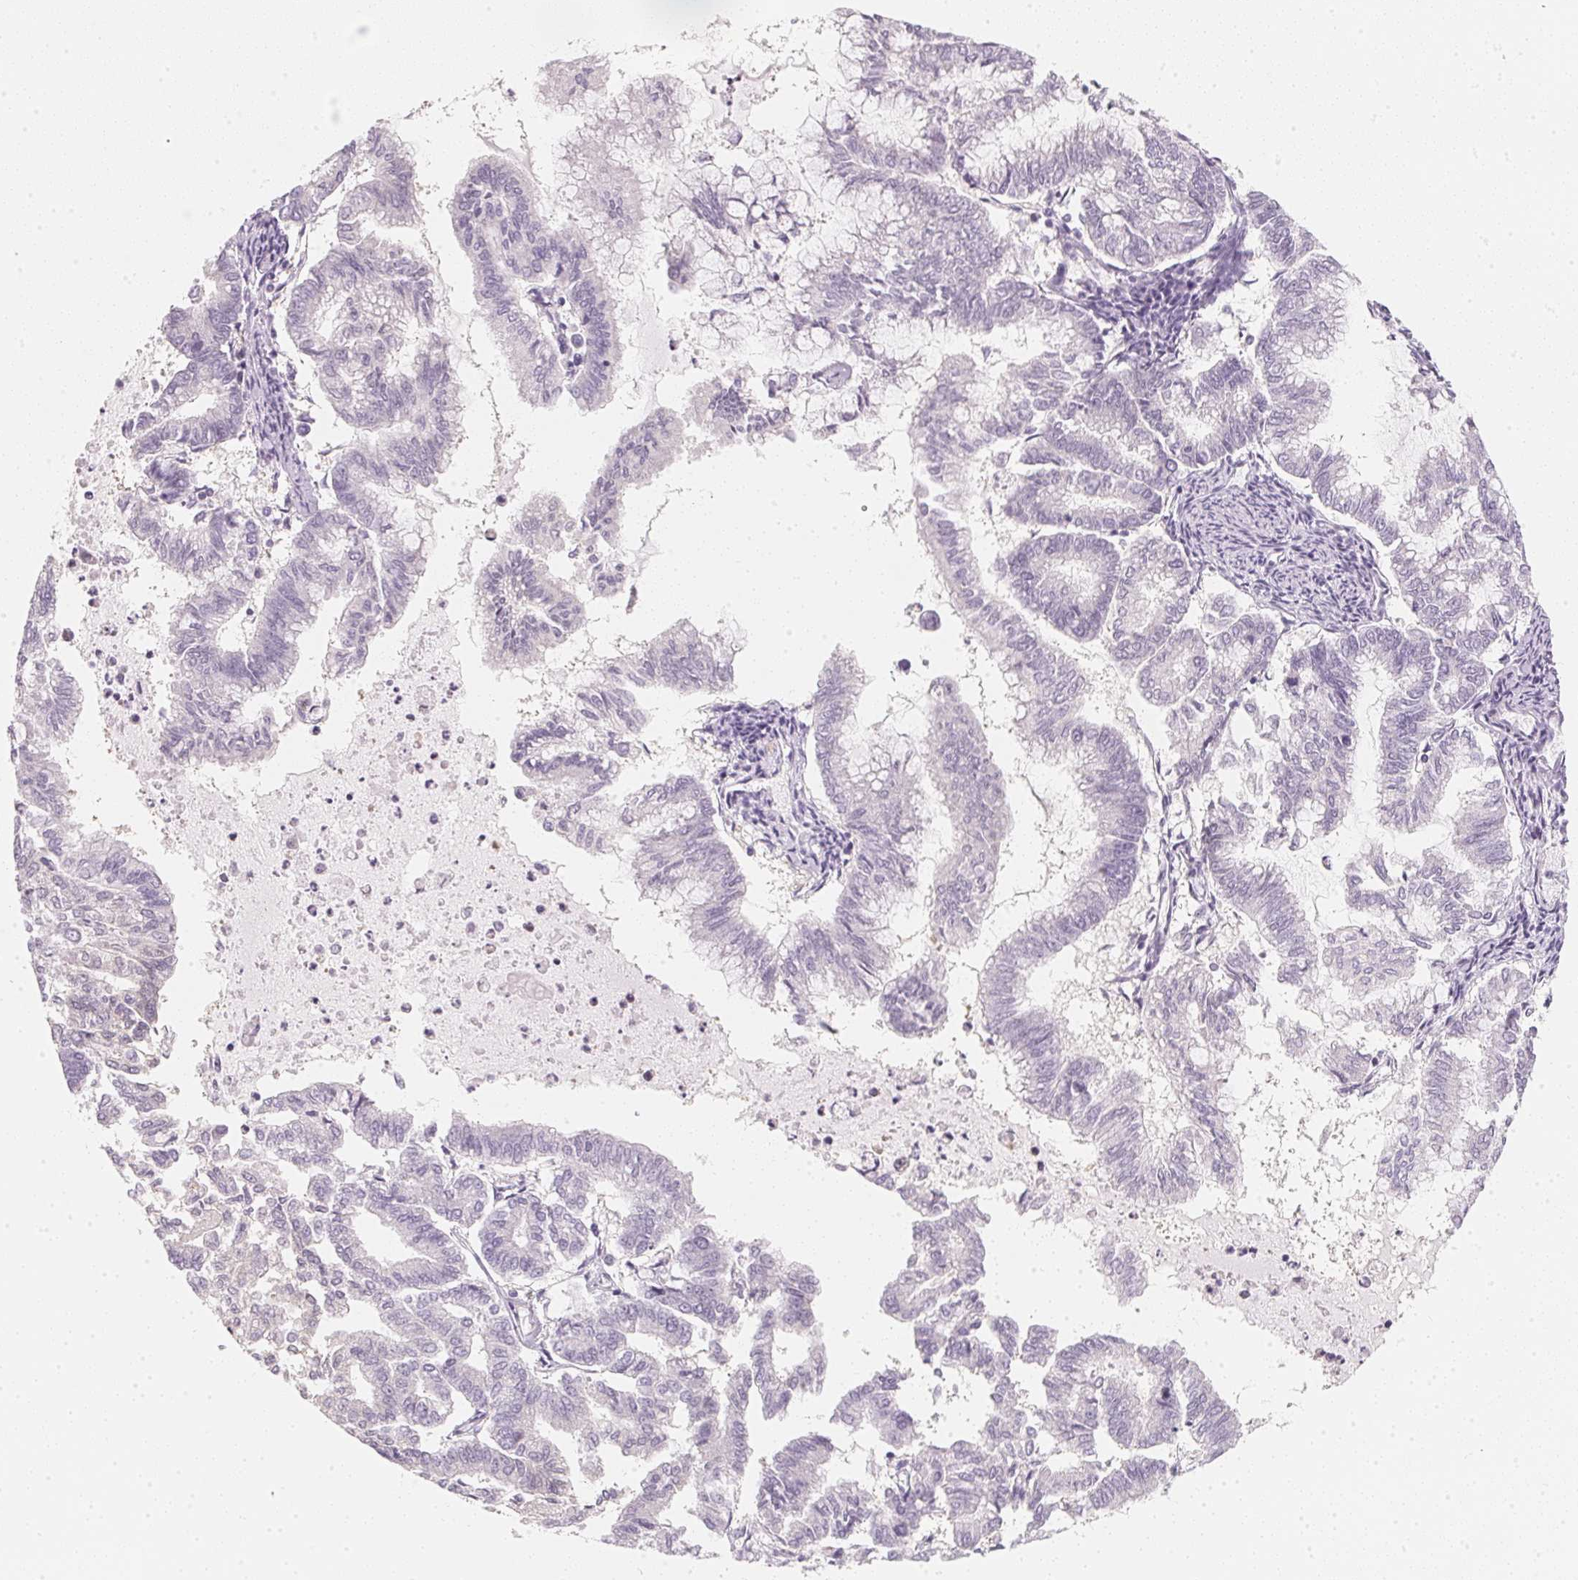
{"staining": {"intensity": "negative", "quantity": "none", "location": "none"}, "tissue": "endometrial cancer", "cell_type": "Tumor cells", "image_type": "cancer", "snomed": [{"axis": "morphology", "description": "Adenocarcinoma, NOS"}, {"axis": "topography", "description": "Endometrium"}], "caption": "This is an immunohistochemistry image of endometrial adenocarcinoma. There is no positivity in tumor cells.", "gene": "CFAP276", "patient": {"sex": "female", "age": 79}}